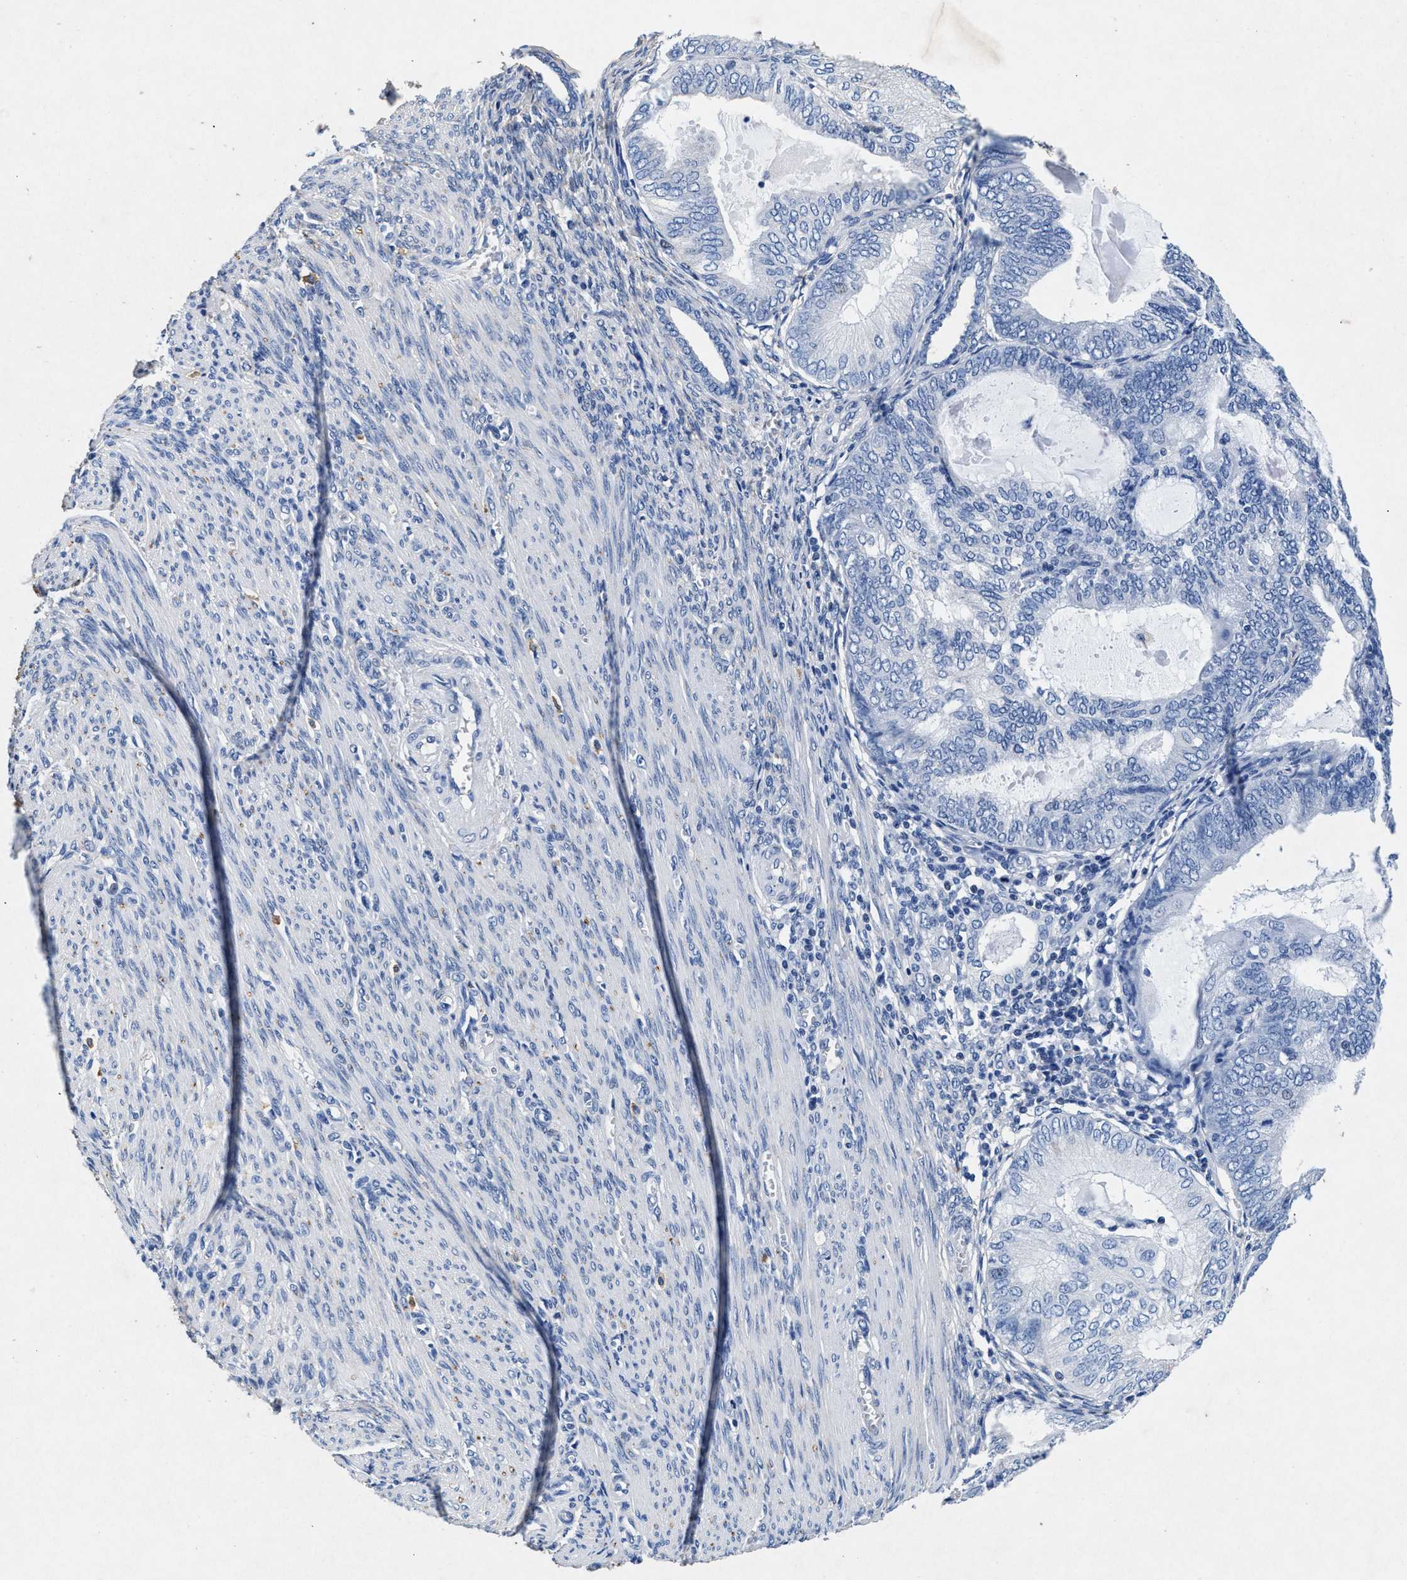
{"staining": {"intensity": "negative", "quantity": "none", "location": "none"}, "tissue": "endometrial cancer", "cell_type": "Tumor cells", "image_type": "cancer", "snomed": [{"axis": "morphology", "description": "Adenocarcinoma, NOS"}, {"axis": "topography", "description": "Endometrium"}], "caption": "Protein analysis of endometrial cancer reveals no significant staining in tumor cells.", "gene": "MAP6", "patient": {"sex": "female", "age": 81}}